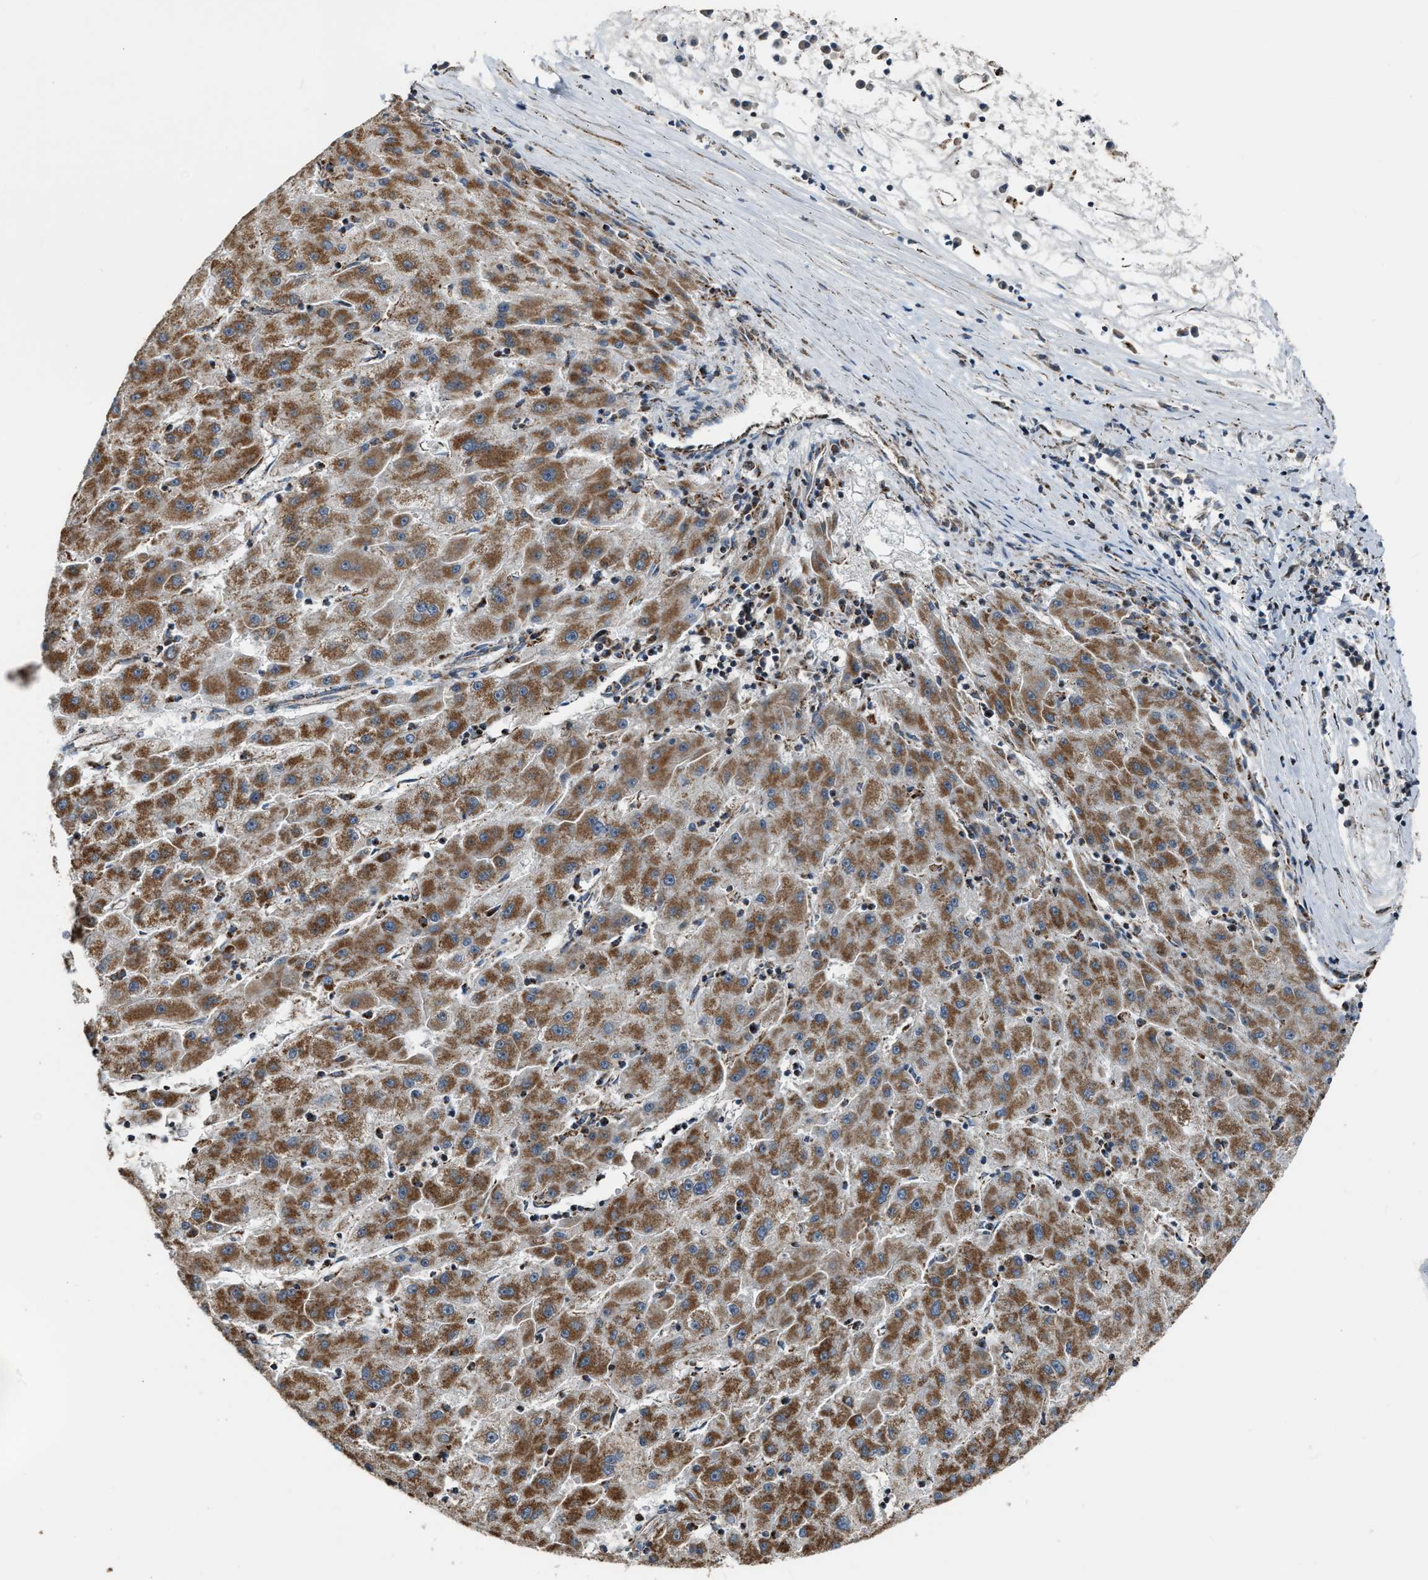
{"staining": {"intensity": "moderate", "quantity": ">75%", "location": "cytoplasmic/membranous"}, "tissue": "liver cancer", "cell_type": "Tumor cells", "image_type": "cancer", "snomed": [{"axis": "morphology", "description": "Carcinoma, Hepatocellular, NOS"}, {"axis": "topography", "description": "Liver"}], "caption": "Human liver cancer stained with a brown dye reveals moderate cytoplasmic/membranous positive staining in approximately >75% of tumor cells.", "gene": "CHN2", "patient": {"sex": "male", "age": 72}}